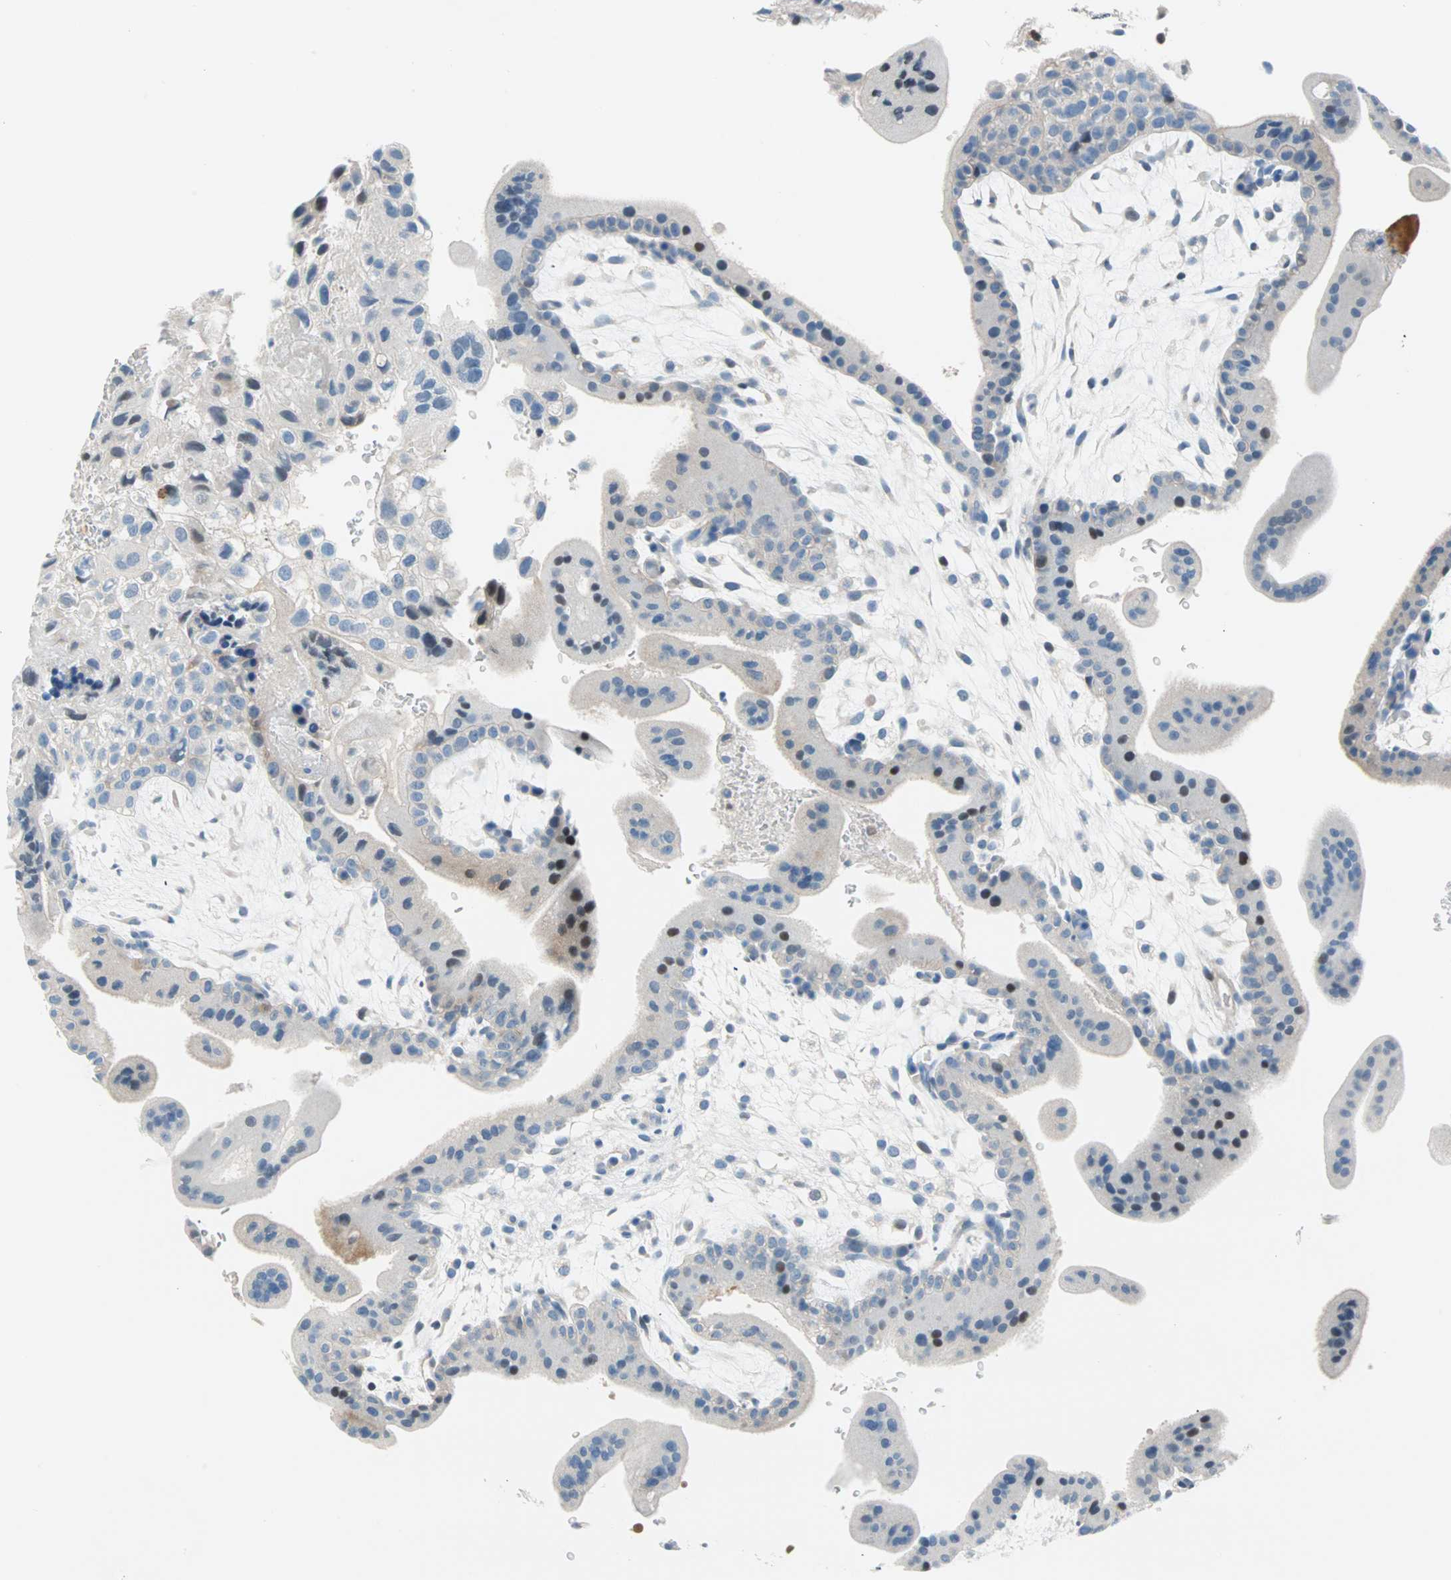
{"staining": {"intensity": "negative", "quantity": "none", "location": "none"}, "tissue": "placenta", "cell_type": "Decidual cells", "image_type": "normal", "snomed": [{"axis": "morphology", "description": "Normal tissue, NOS"}, {"axis": "topography", "description": "Placenta"}], "caption": "This is a histopathology image of immunohistochemistry (IHC) staining of unremarkable placenta, which shows no expression in decidual cells.", "gene": "TMEM163", "patient": {"sex": "female", "age": 35}}